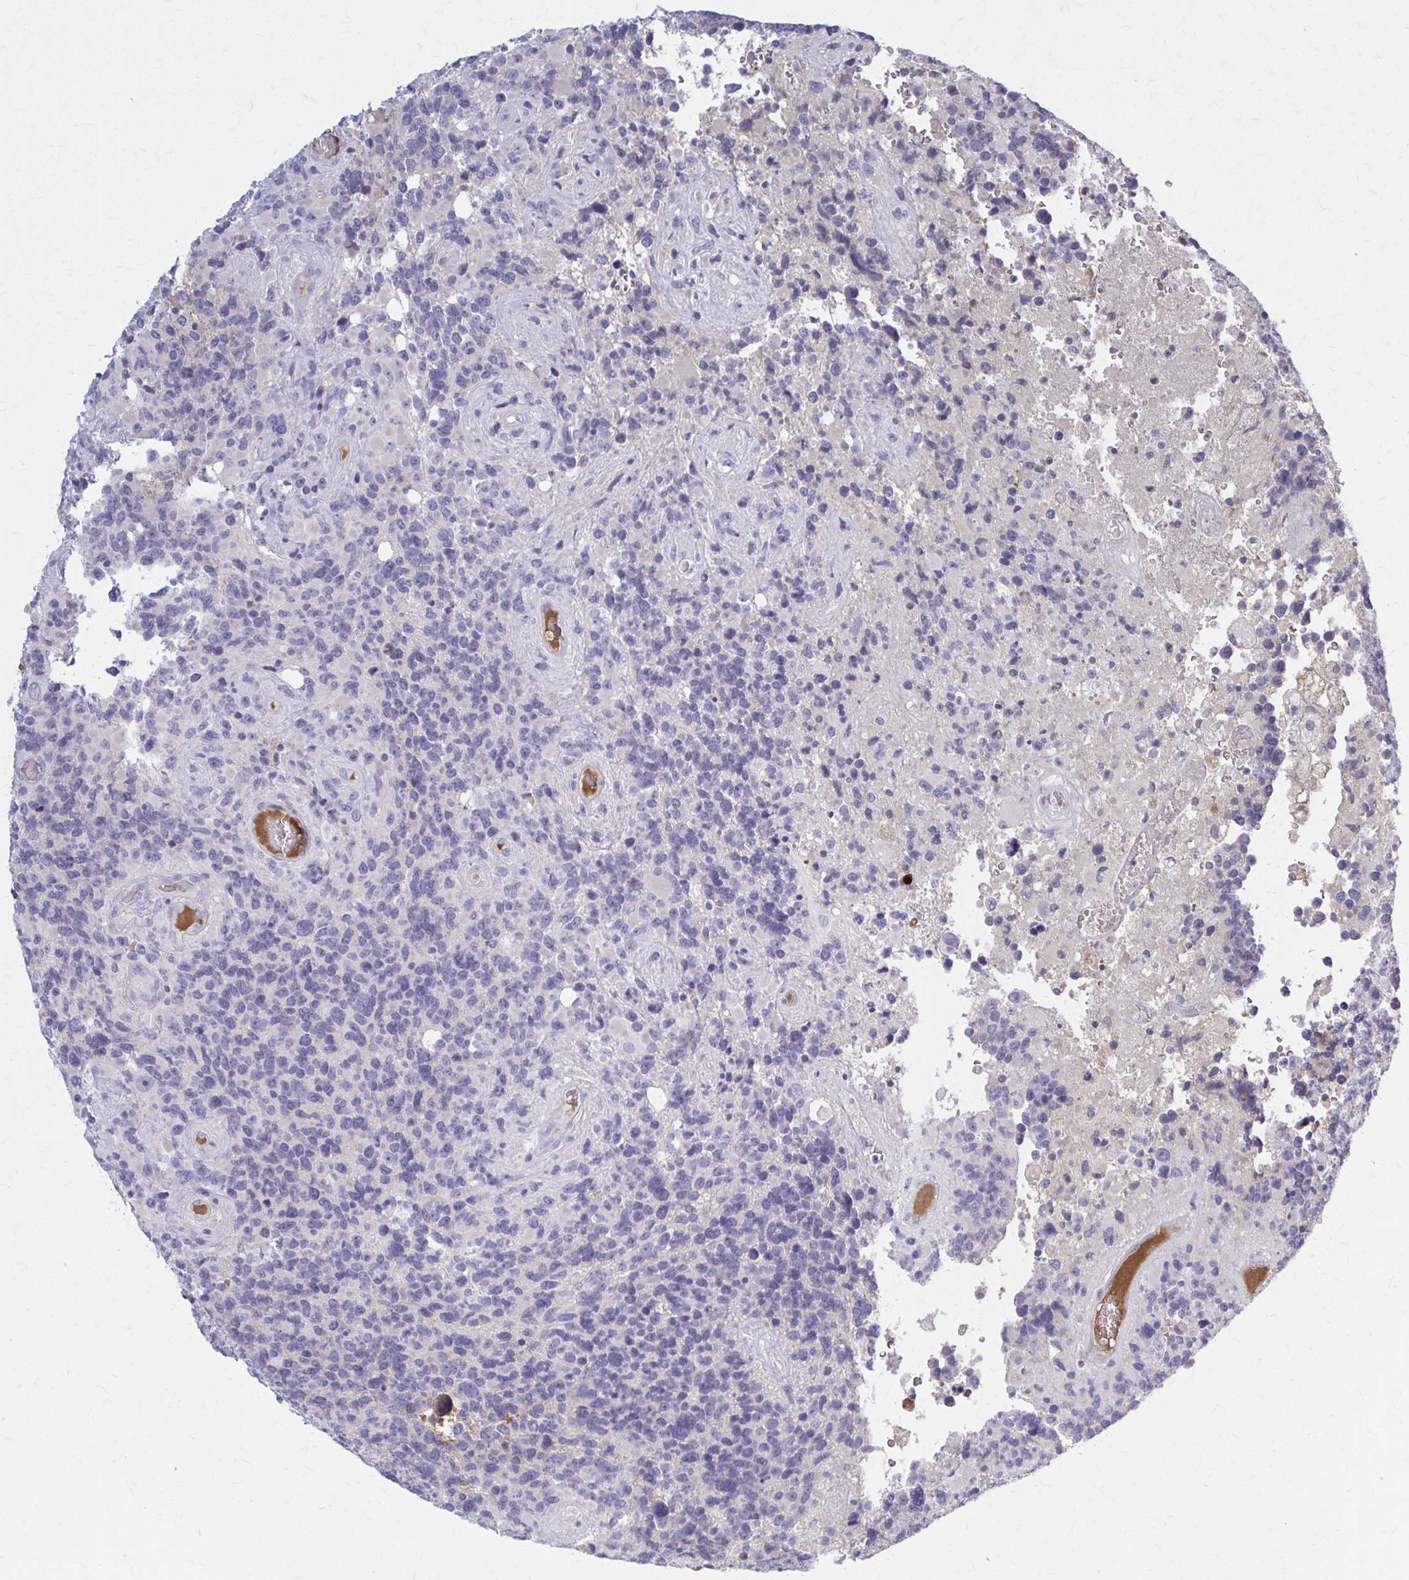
{"staining": {"intensity": "negative", "quantity": "none", "location": "none"}, "tissue": "glioma", "cell_type": "Tumor cells", "image_type": "cancer", "snomed": [{"axis": "morphology", "description": "Glioma, malignant, High grade"}, {"axis": "topography", "description": "Brain"}], "caption": "High power microscopy micrograph of an immunohistochemistry (IHC) photomicrograph of high-grade glioma (malignant), revealing no significant expression in tumor cells.", "gene": "SERPIND1", "patient": {"sex": "female", "age": 40}}